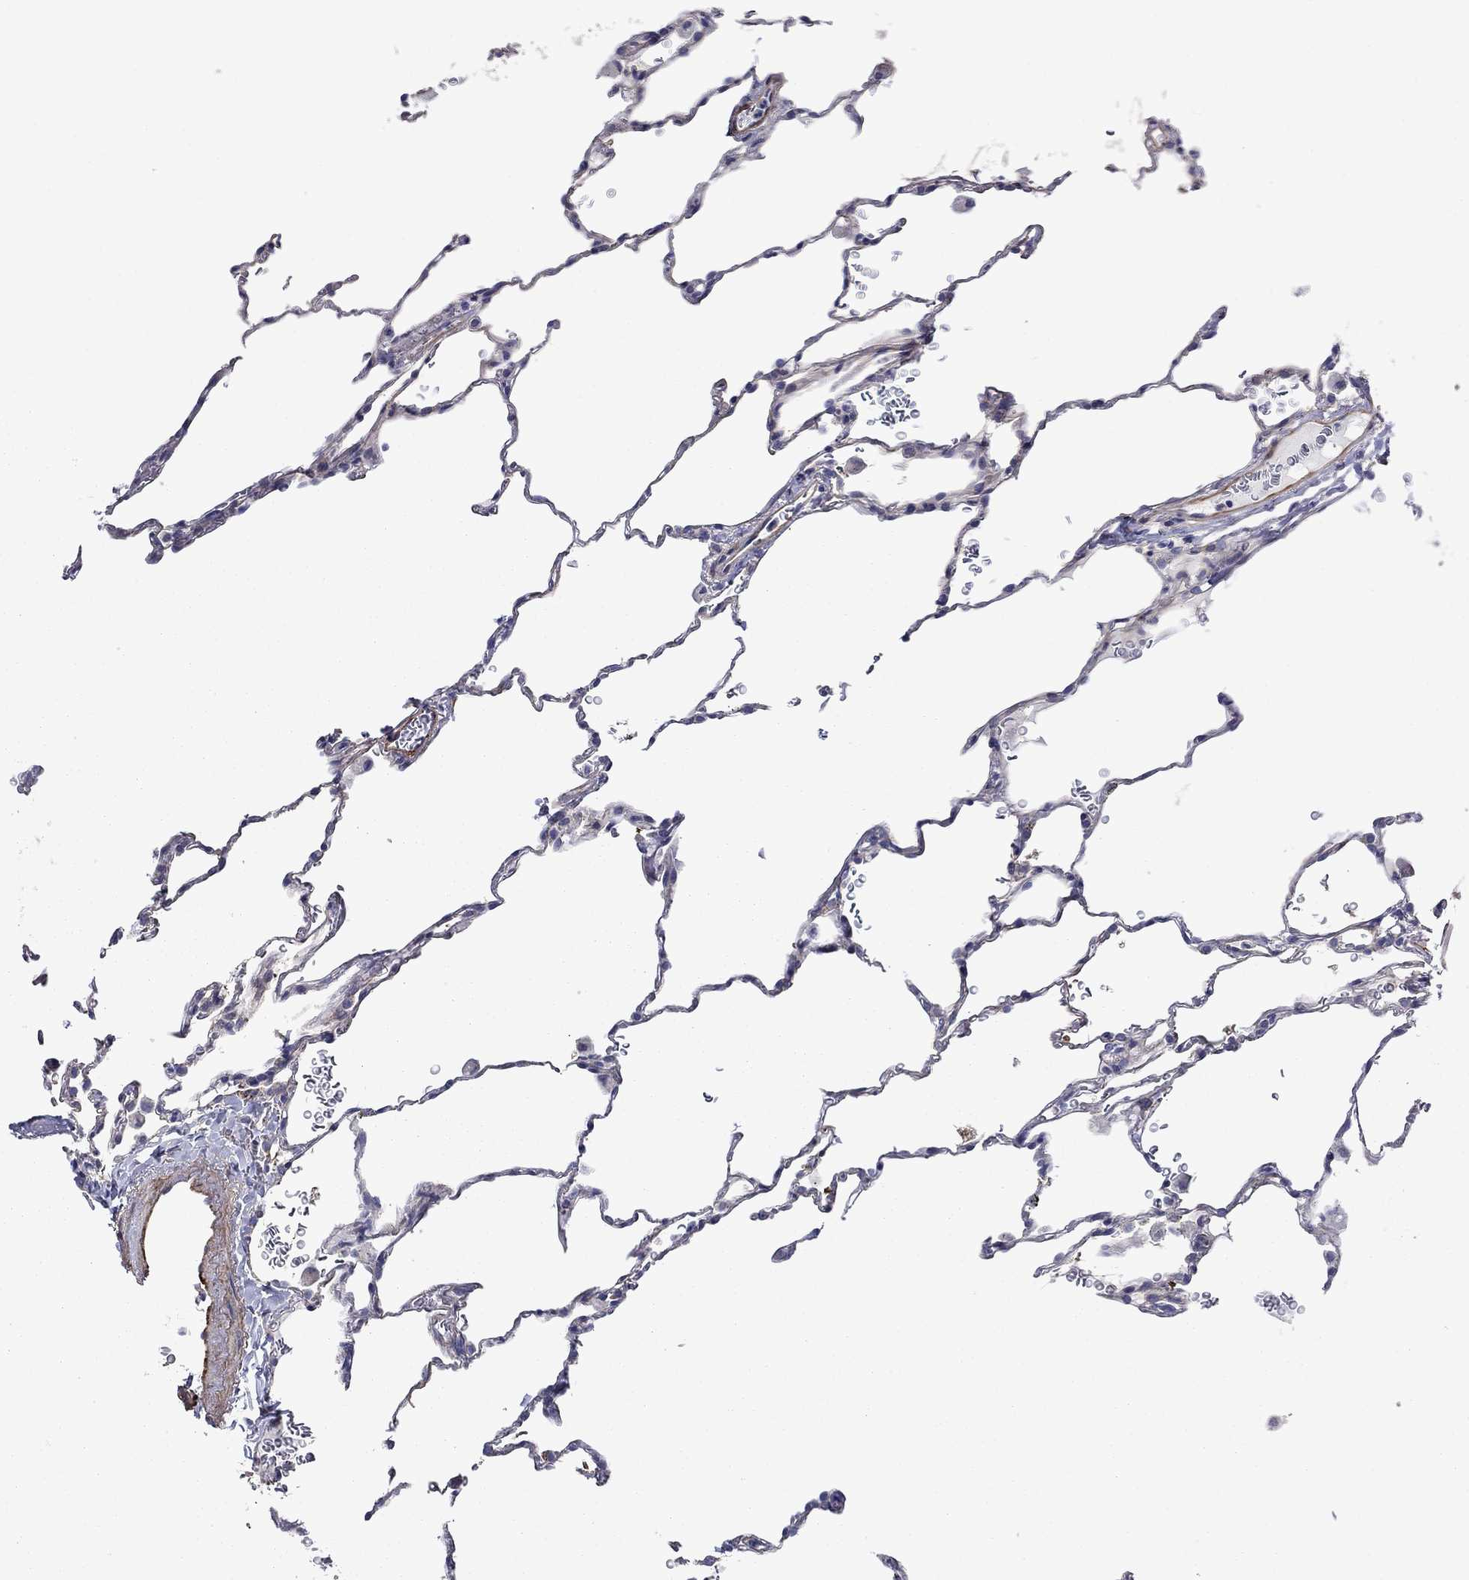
{"staining": {"intensity": "negative", "quantity": "none", "location": "none"}, "tissue": "lung", "cell_type": "Alveolar cells", "image_type": "normal", "snomed": [{"axis": "morphology", "description": "Normal tissue, NOS"}, {"axis": "morphology", "description": "Adenocarcinoma, metastatic, NOS"}, {"axis": "topography", "description": "Lung"}], "caption": "This histopathology image is of benign lung stained with immunohistochemistry to label a protein in brown with the nuclei are counter-stained blue. There is no positivity in alveolar cells. Nuclei are stained in blue.", "gene": "HSPG2", "patient": {"sex": "male", "age": 45}}